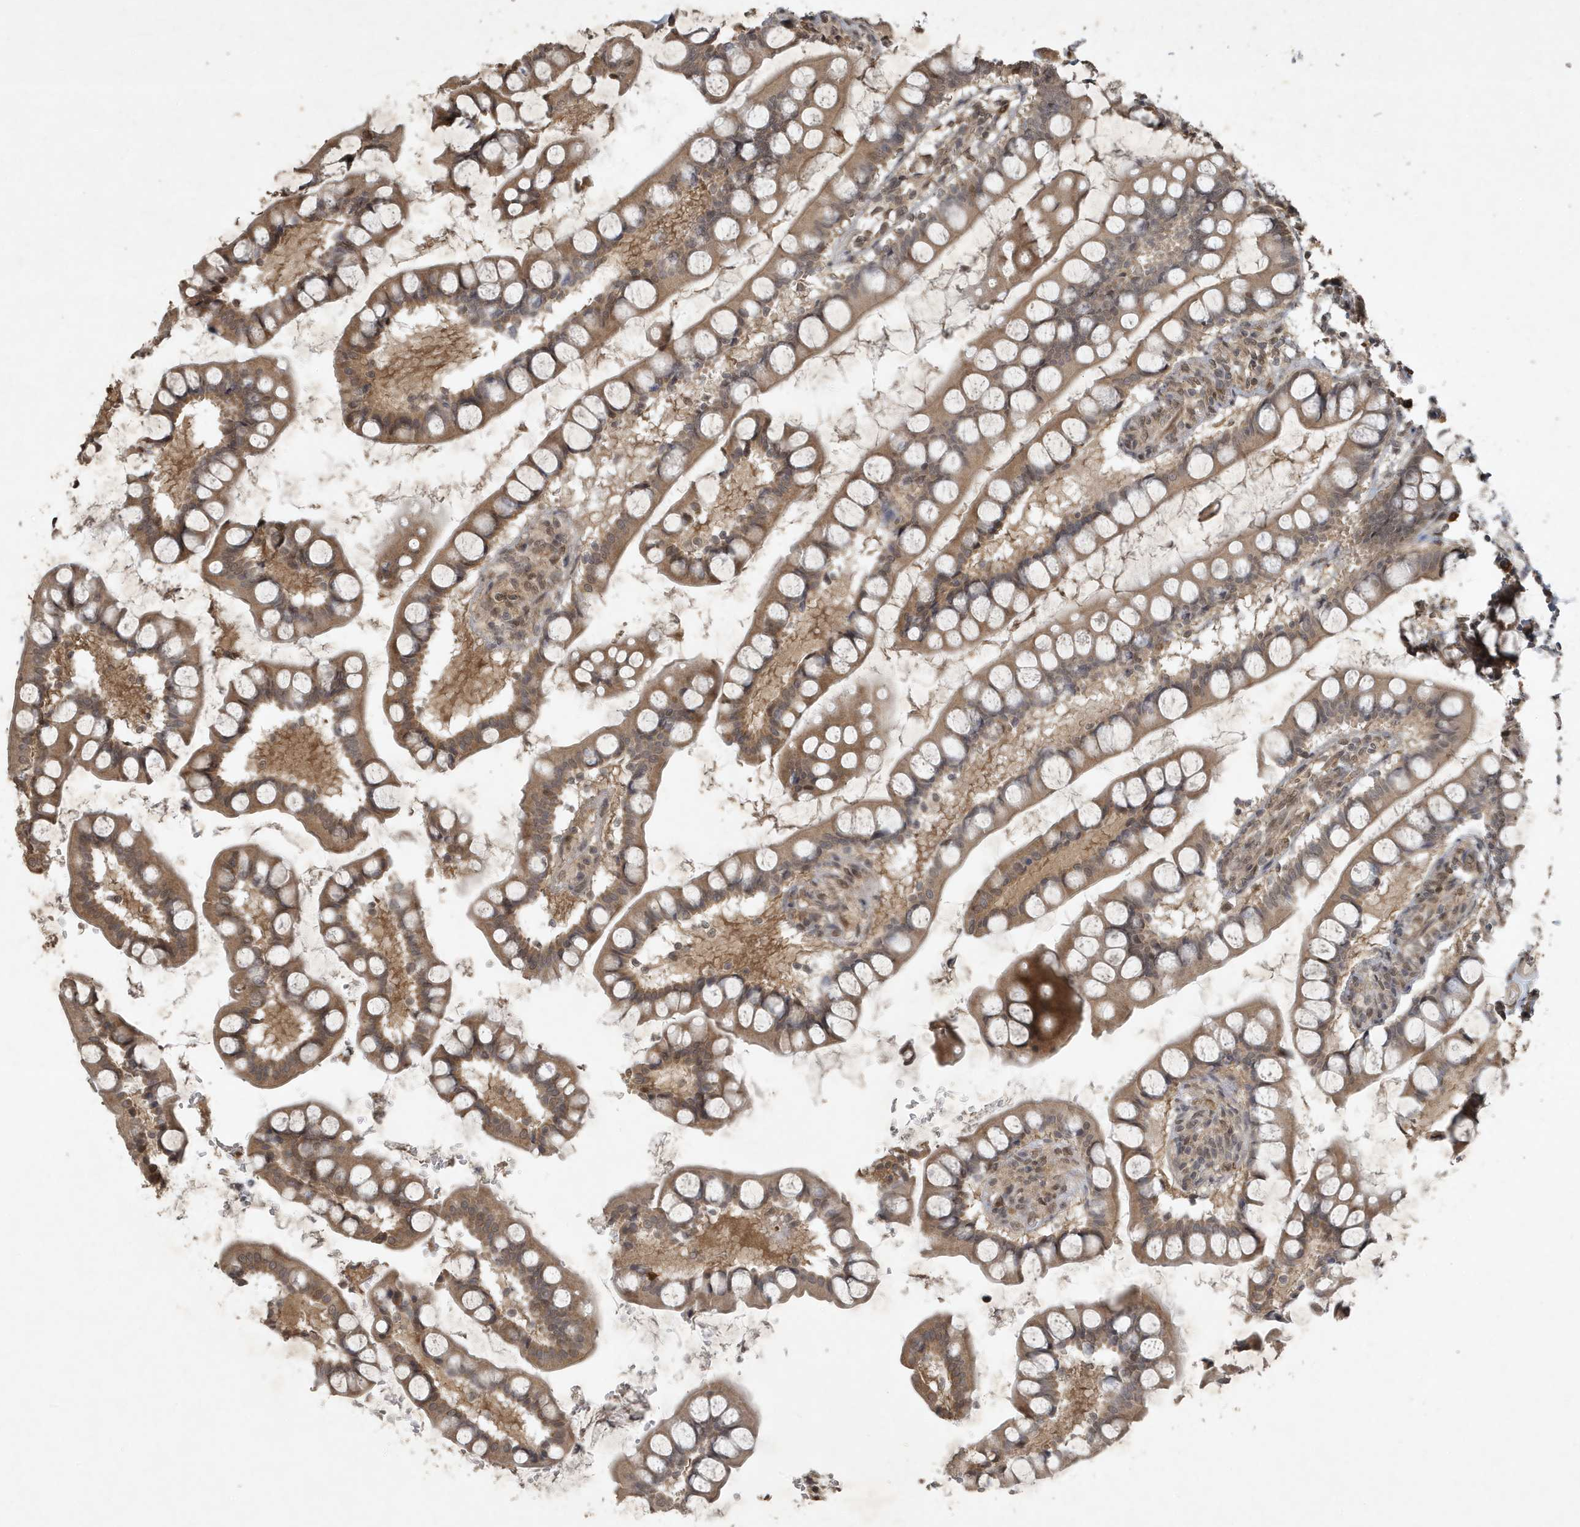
{"staining": {"intensity": "moderate", "quantity": ">75%", "location": "cytoplasmic/membranous,nuclear"}, "tissue": "small intestine", "cell_type": "Glandular cells", "image_type": "normal", "snomed": [{"axis": "morphology", "description": "Normal tissue, NOS"}, {"axis": "topography", "description": "Small intestine"}], "caption": "The histopathology image demonstrates a brown stain indicating the presence of a protein in the cytoplasmic/membranous,nuclear of glandular cells in small intestine.", "gene": "HSPA1A", "patient": {"sex": "male", "age": 52}}